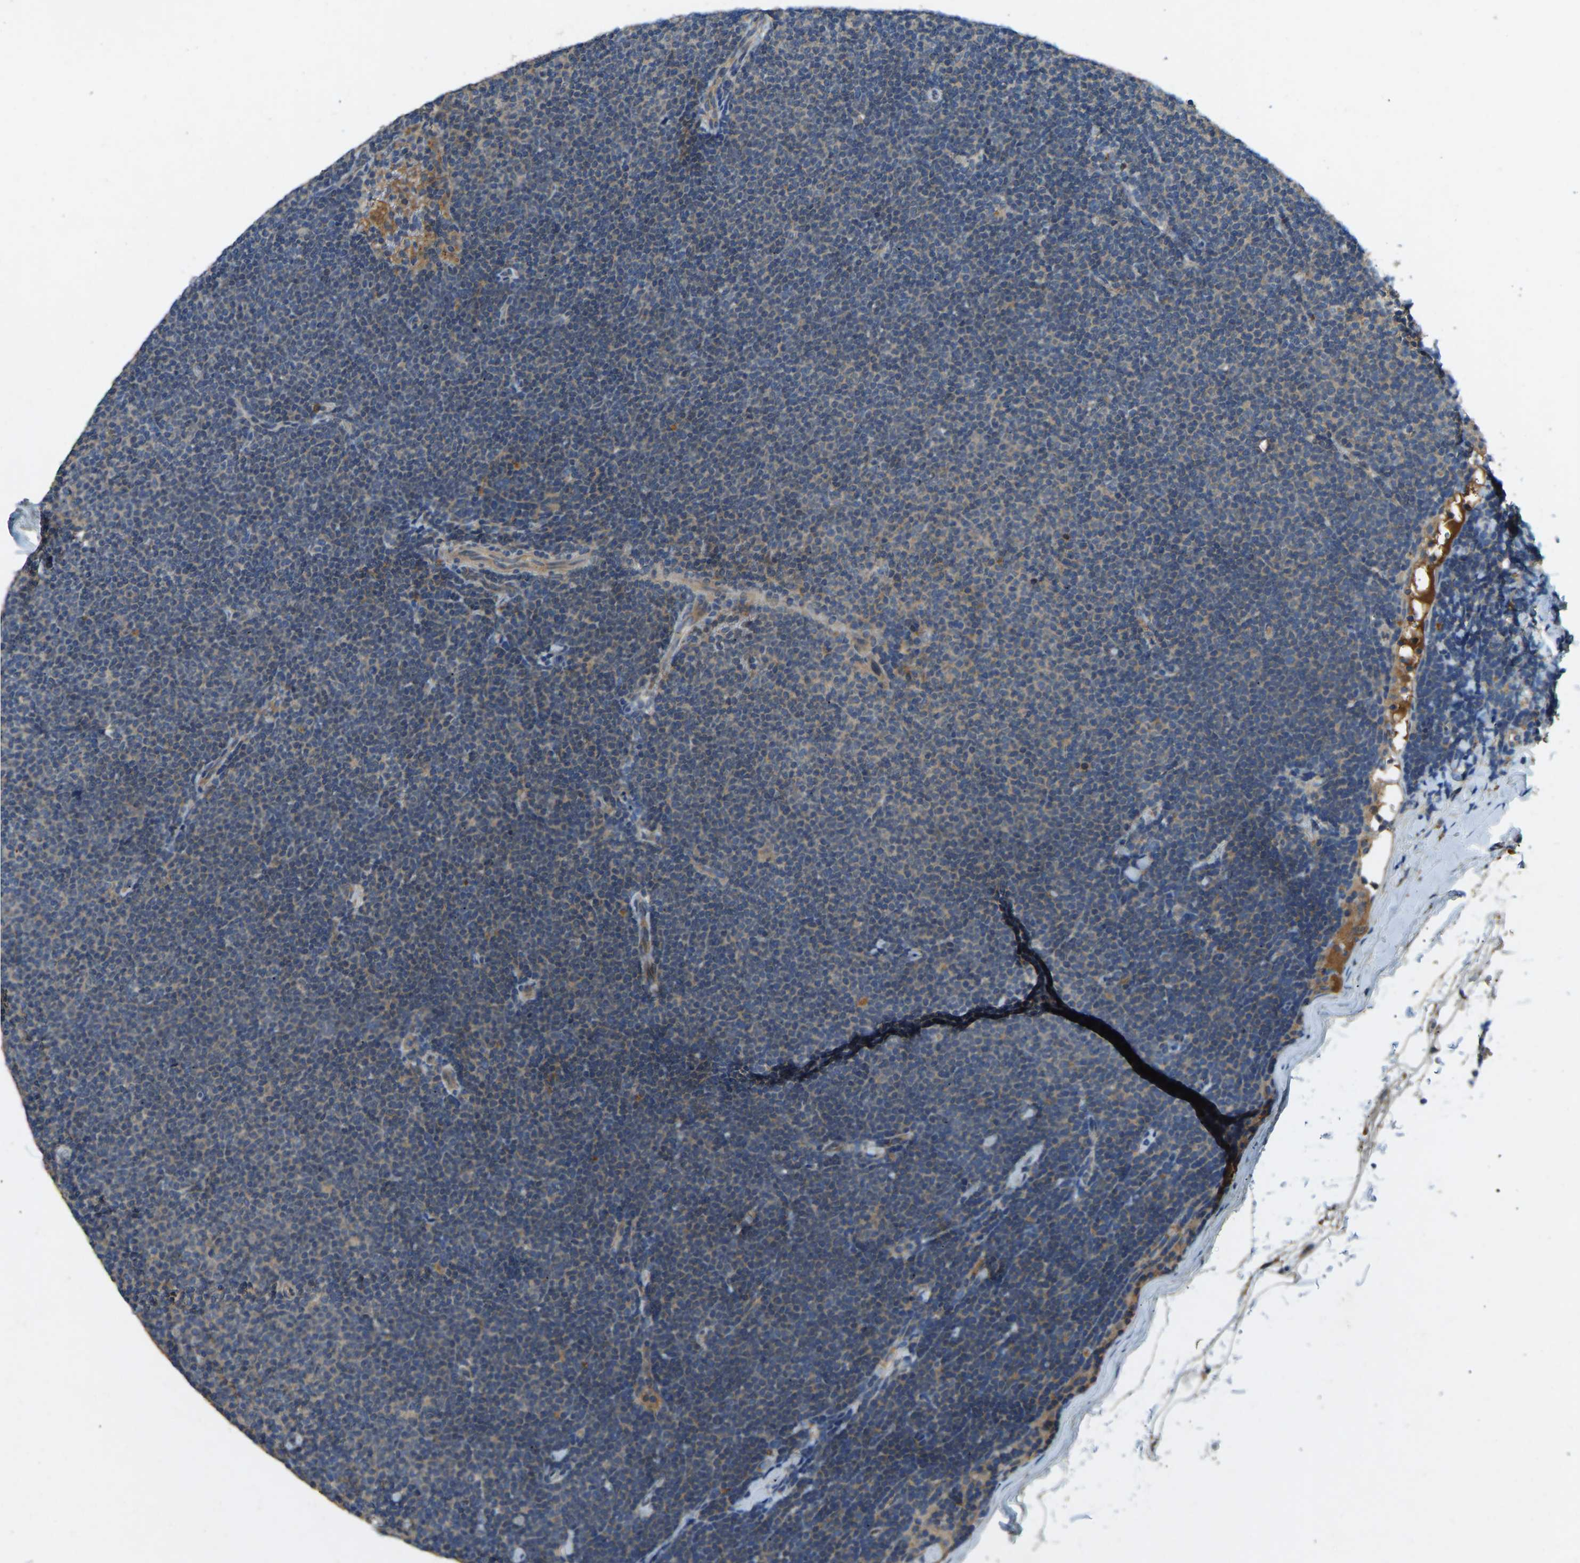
{"staining": {"intensity": "weak", "quantity": "<25%", "location": "cytoplasmic/membranous"}, "tissue": "lymphoma", "cell_type": "Tumor cells", "image_type": "cancer", "snomed": [{"axis": "morphology", "description": "Malignant lymphoma, non-Hodgkin's type, Low grade"}, {"axis": "topography", "description": "Lymph node"}], "caption": "Tumor cells show no significant expression in lymphoma. Brightfield microscopy of immunohistochemistry stained with DAB (brown) and hematoxylin (blue), captured at high magnification.", "gene": "ATP8B1", "patient": {"sex": "female", "age": 53}}